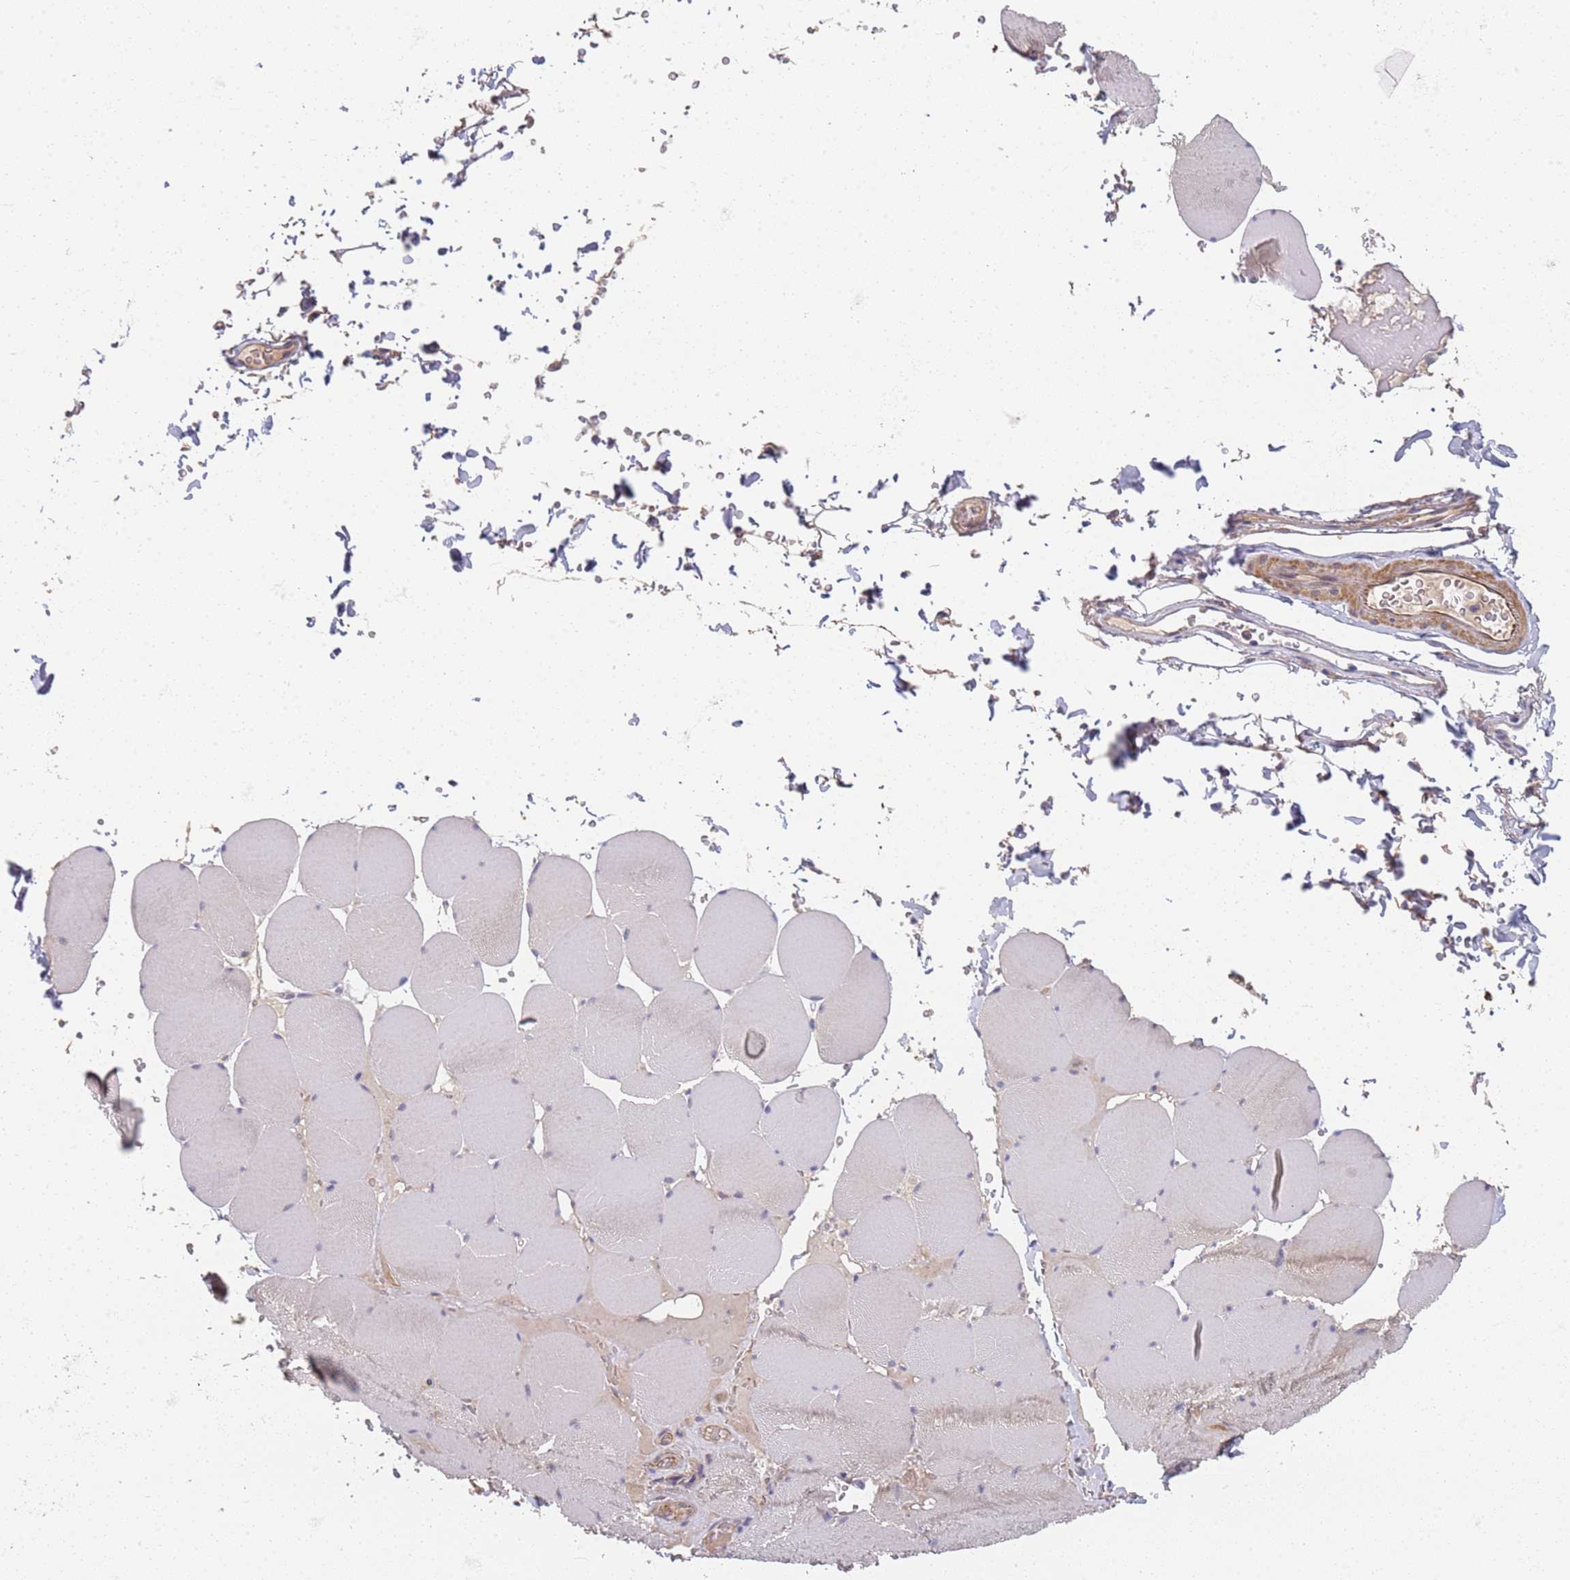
{"staining": {"intensity": "weak", "quantity": "<25%", "location": "cytoplasmic/membranous"}, "tissue": "skeletal muscle", "cell_type": "Myocytes", "image_type": "normal", "snomed": [{"axis": "morphology", "description": "Normal tissue, NOS"}, {"axis": "topography", "description": "Skeletal muscle"}, {"axis": "topography", "description": "Head-Neck"}], "caption": "The immunohistochemistry image has no significant staining in myocytes of skeletal muscle.", "gene": "B4GALT4", "patient": {"sex": "male", "age": 66}}